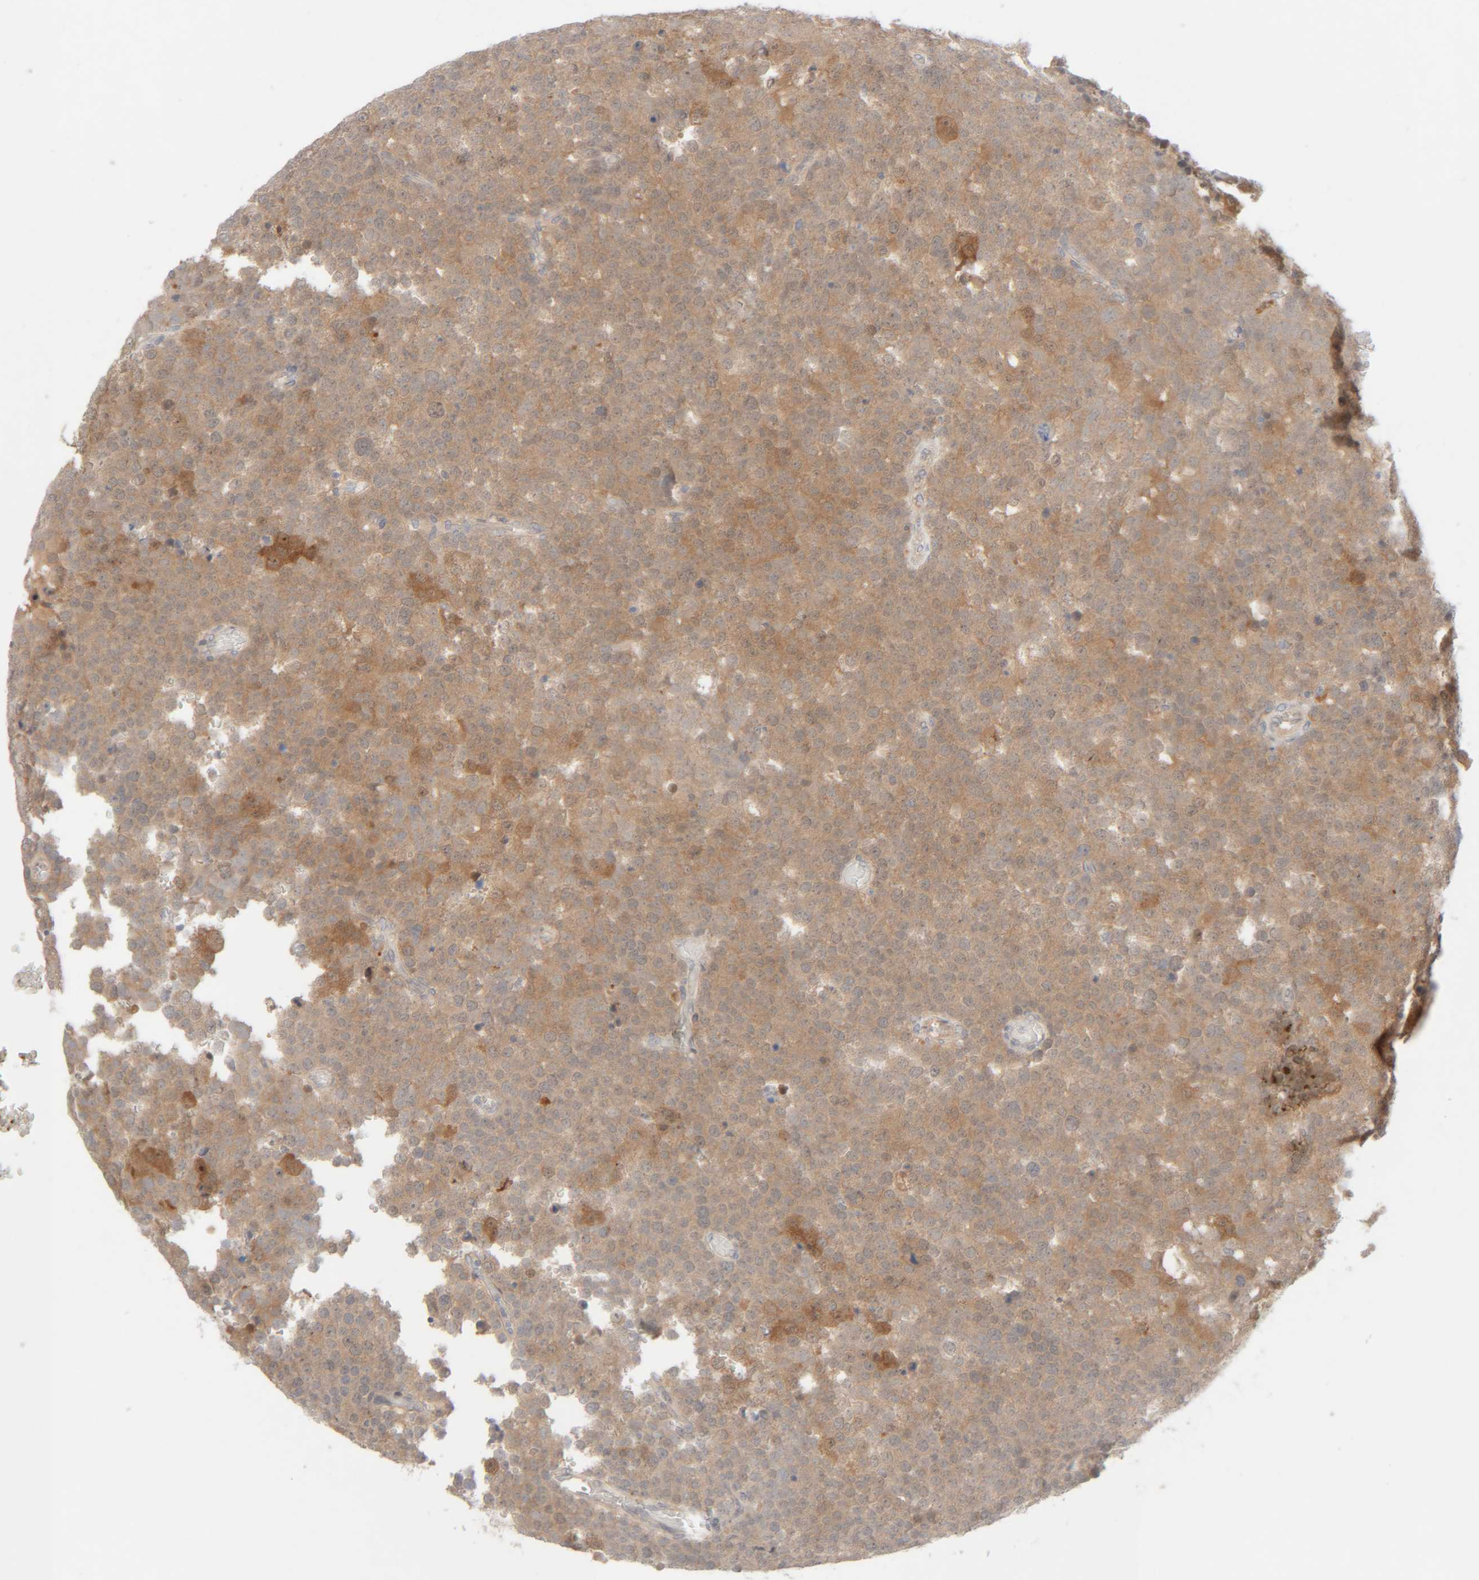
{"staining": {"intensity": "moderate", "quantity": ">75%", "location": "cytoplasmic/membranous"}, "tissue": "testis cancer", "cell_type": "Tumor cells", "image_type": "cancer", "snomed": [{"axis": "morphology", "description": "Seminoma, NOS"}, {"axis": "topography", "description": "Testis"}], "caption": "The image shows a brown stain indicating the presence of a protein in the cytoplasmic/membranous of tumor cells in testis seminoma. (DAB IHC with brightfield microscopy, high magnification).", "gene": "CHKA", "patient": {"sex": "male", "age": 71}}